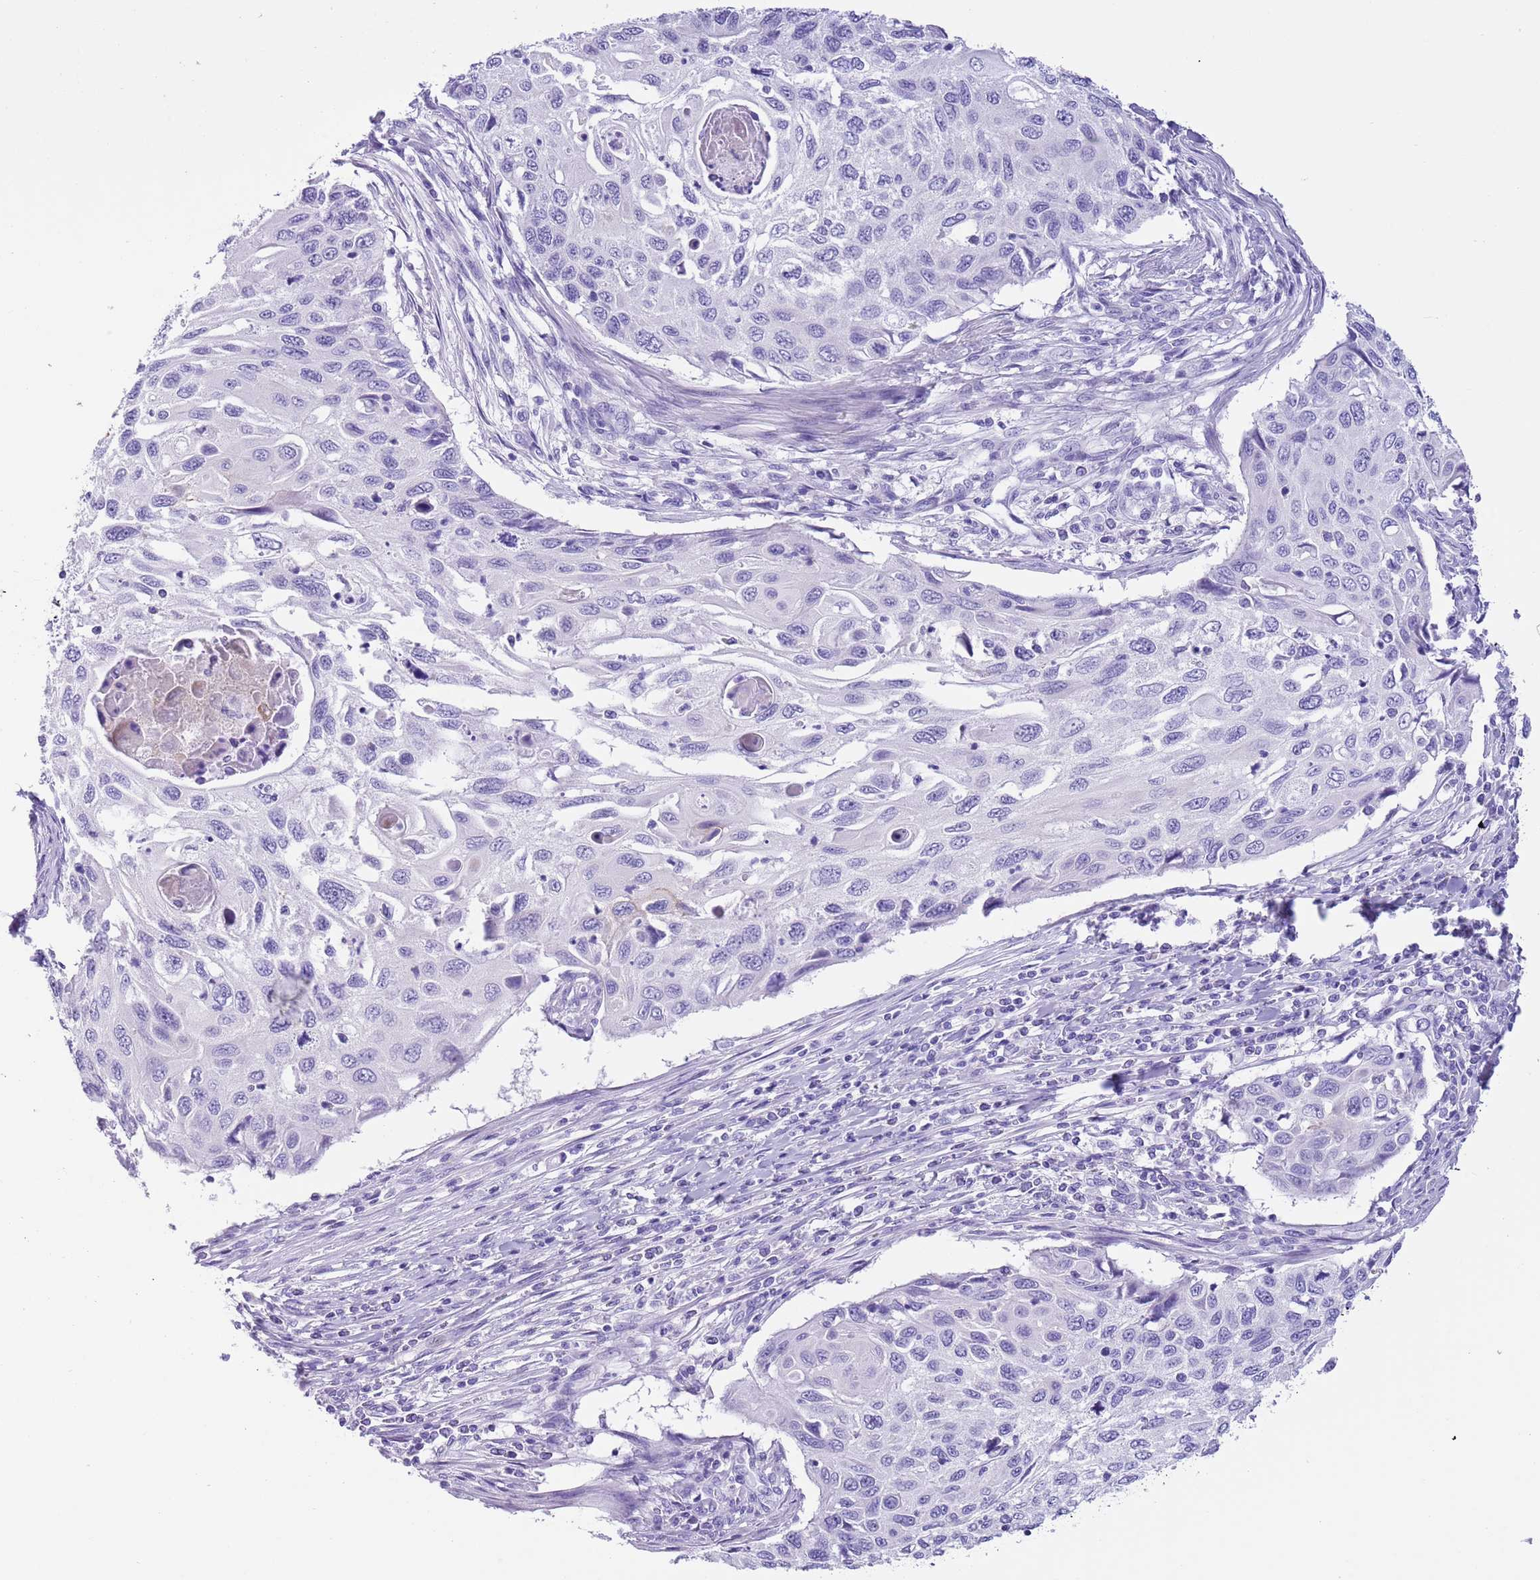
{"staining": {"intensity": "negative", "quantity": "none", "location": "none"}, "tissue": "cervical cancer", "cell_type": "Tumor cells", "image_type": "cancer", "snomed": [{"axis": "morphology", "description": "Squamous cell carcinoma, NOS"}, {"axis": "topography", "description": "Cervix"}], "caption": "Immunohistochemistry micrograph of neoplastic tissue: cervical cancer stained with DAB reveals no significant protein expression in tumor cells.", "gene": "TBC1D10B", "patient": {"sex": "female", "age": 70}}